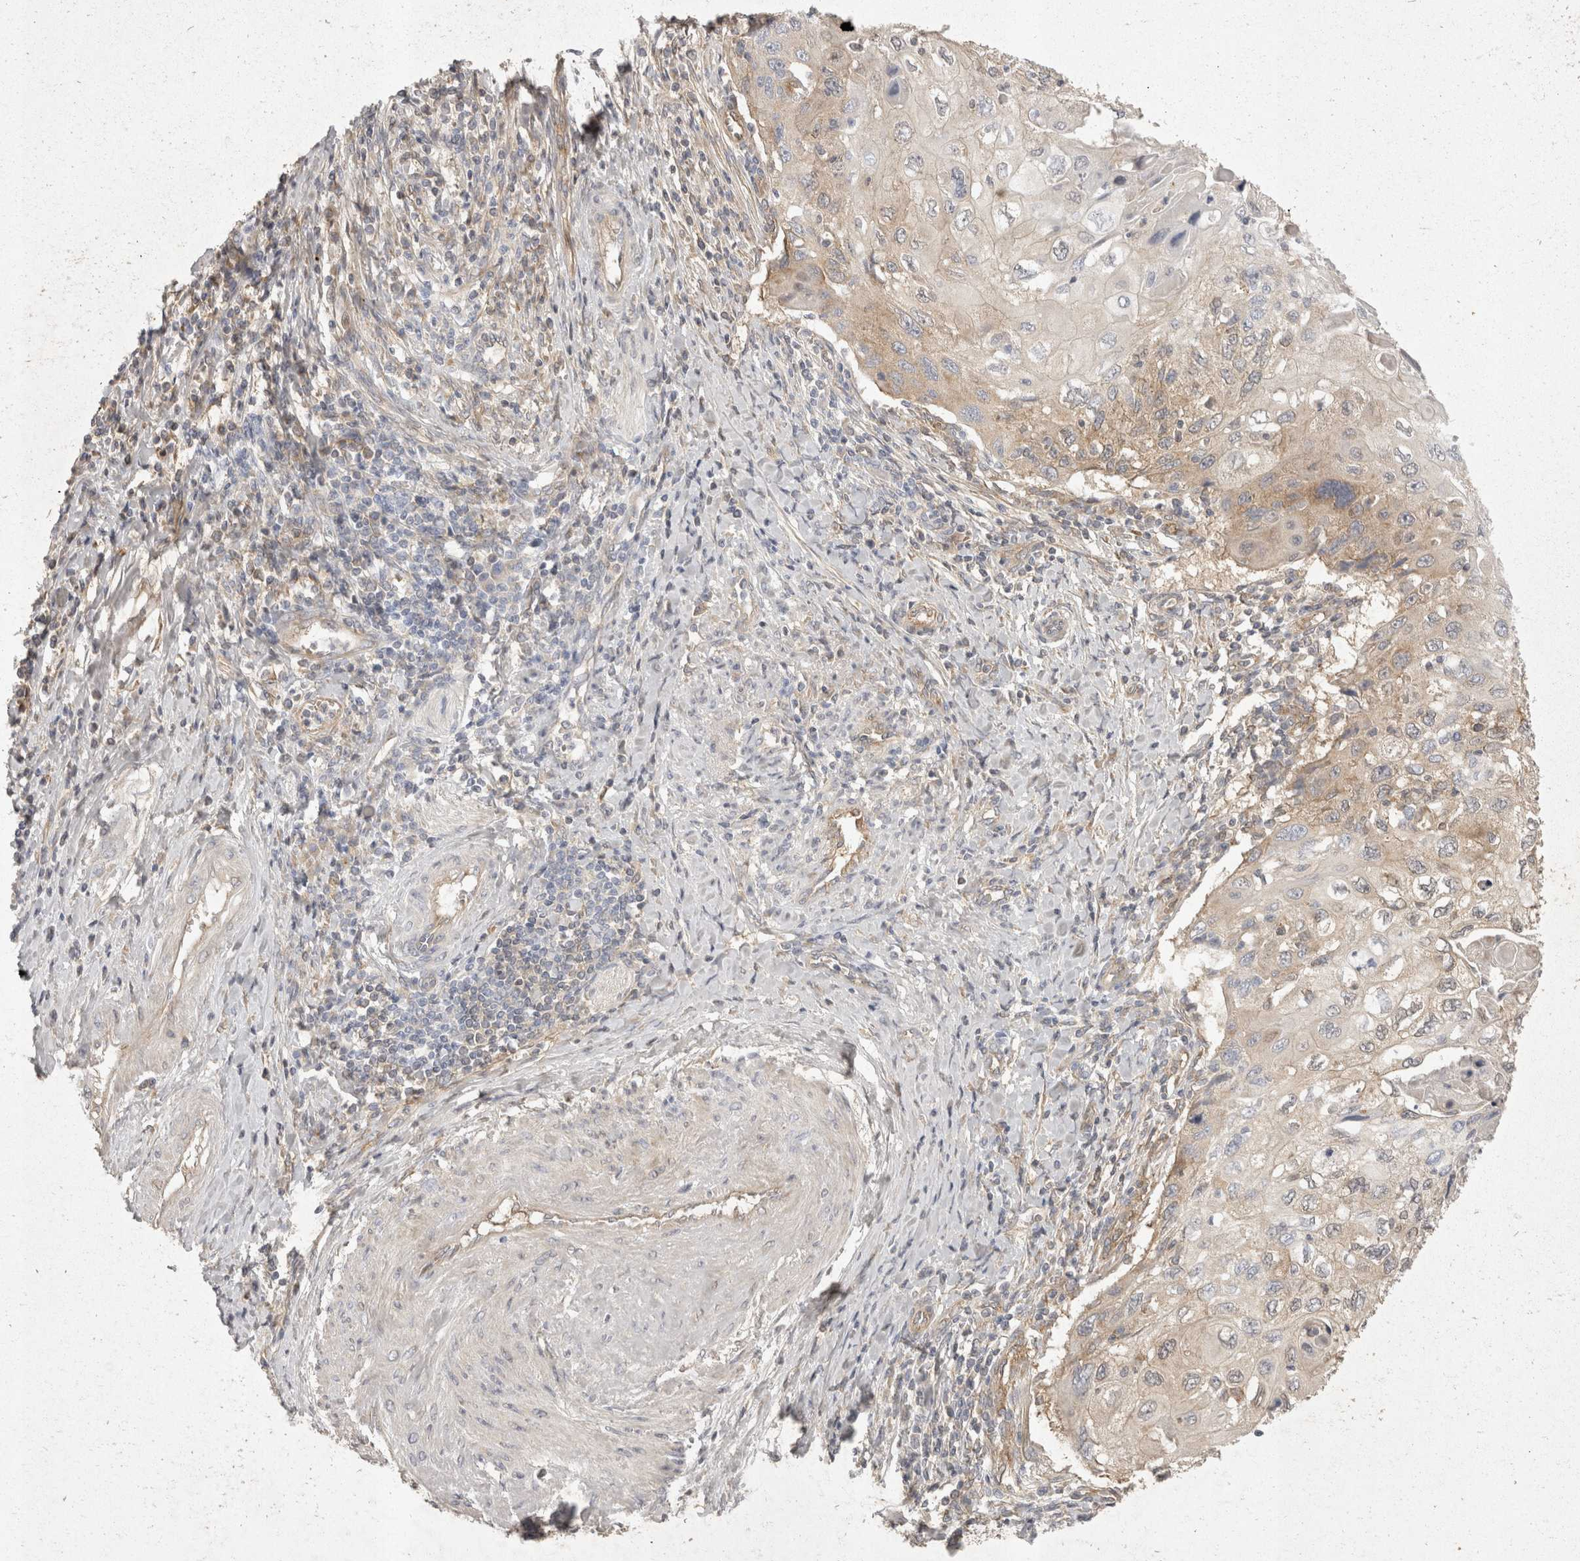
{"staining": {"intensity": "weak", "quantity": "25%-75%", "location": "cytoplasmic/membranous"}, "tissue": "cervical cancer", "cell_type": "Tumor cells", "image_type": "cancer", "snomed": [{"axis": "morphology", "description": "Squamous cell carcinoma, NOS"}, {"axis": "topography", "description": "Cervix"}], "caption": "Approximately 25%-75% of tumor cells in human cervical squamous cell carcinoma demonstrate weak cytoplasmic/membranous protein positivity as visualized by brown immunohistochemical staining.", "gene": "EIF4G3", "patient": {"sex": "female", "age": 70}}